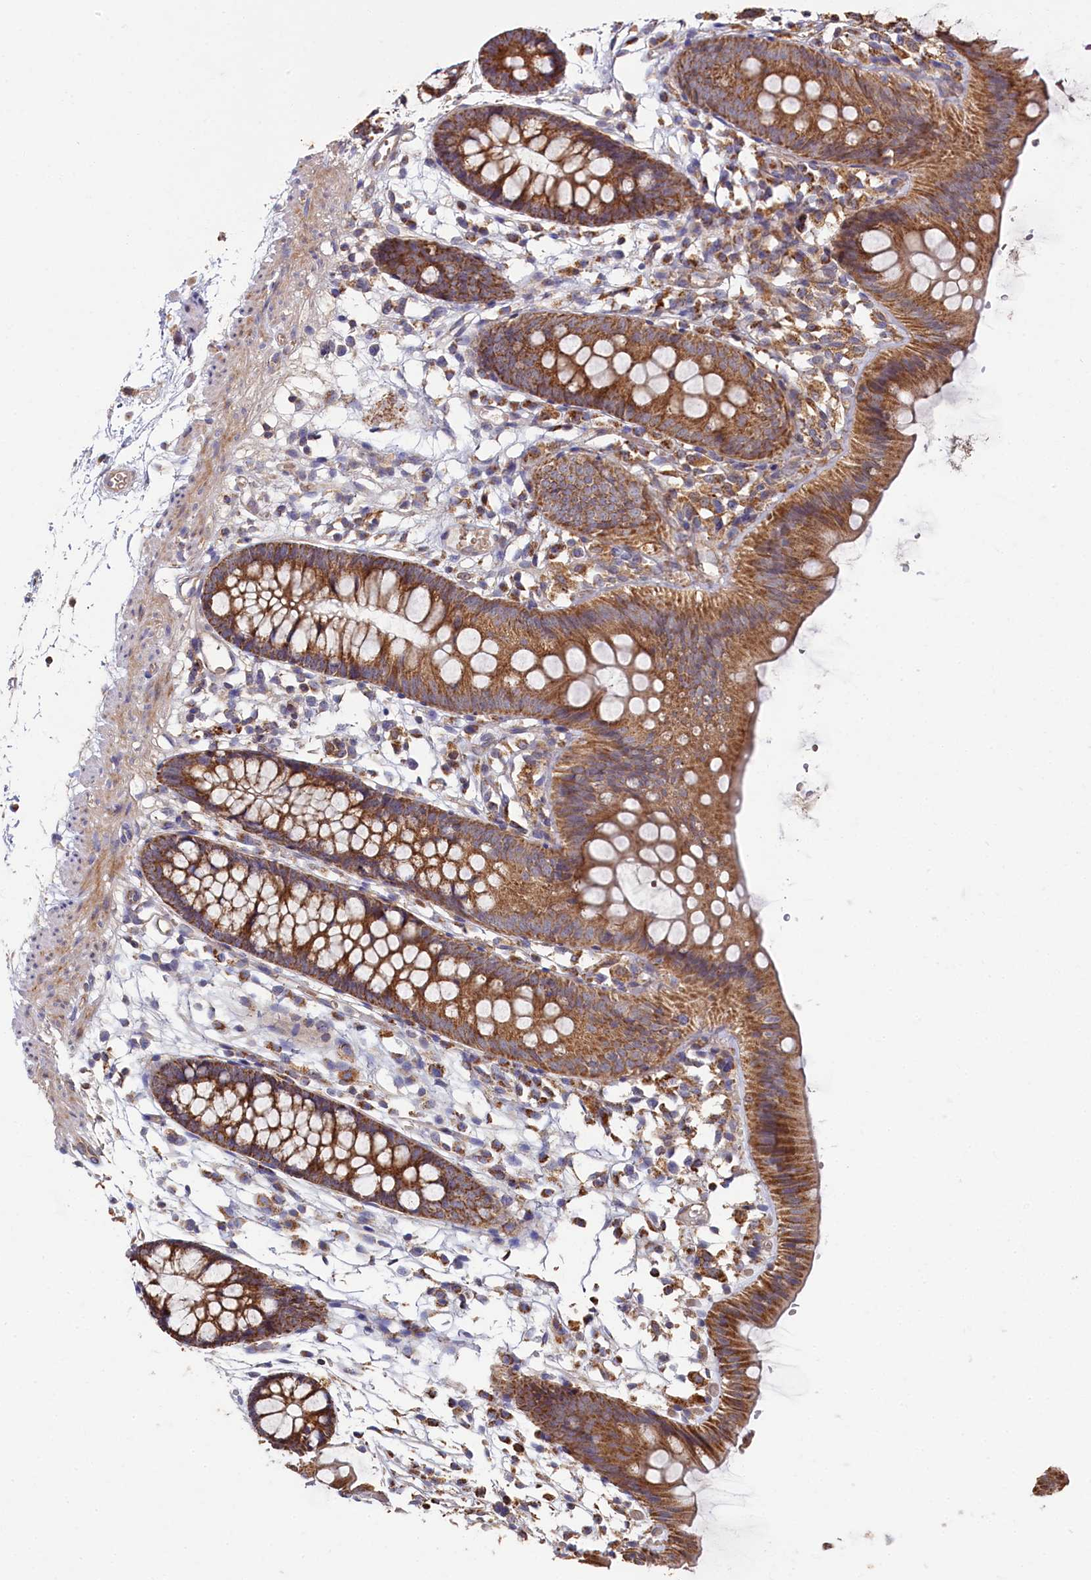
{"staining": {"intensity": "weak", "quantity": "25%-75%", "location": "cytoplasmic/membranous"}, "tissue": "colon", "cell_type": "Endothelial cells", "image_type": "normal", "snomed": [{"axis": "morphology", "description": "Normal tissue, NOS"}, {"axis": "topography", "description": "Colon"}], "caption": "This photomicrograph exhibits IHC staining of normal colon, with low weak cytoplasmic/membranous staining in approximately 25%-75% of endothelial cells.", "gene": "HAUS2", "patient": {"sex": "male", "age": 56}}